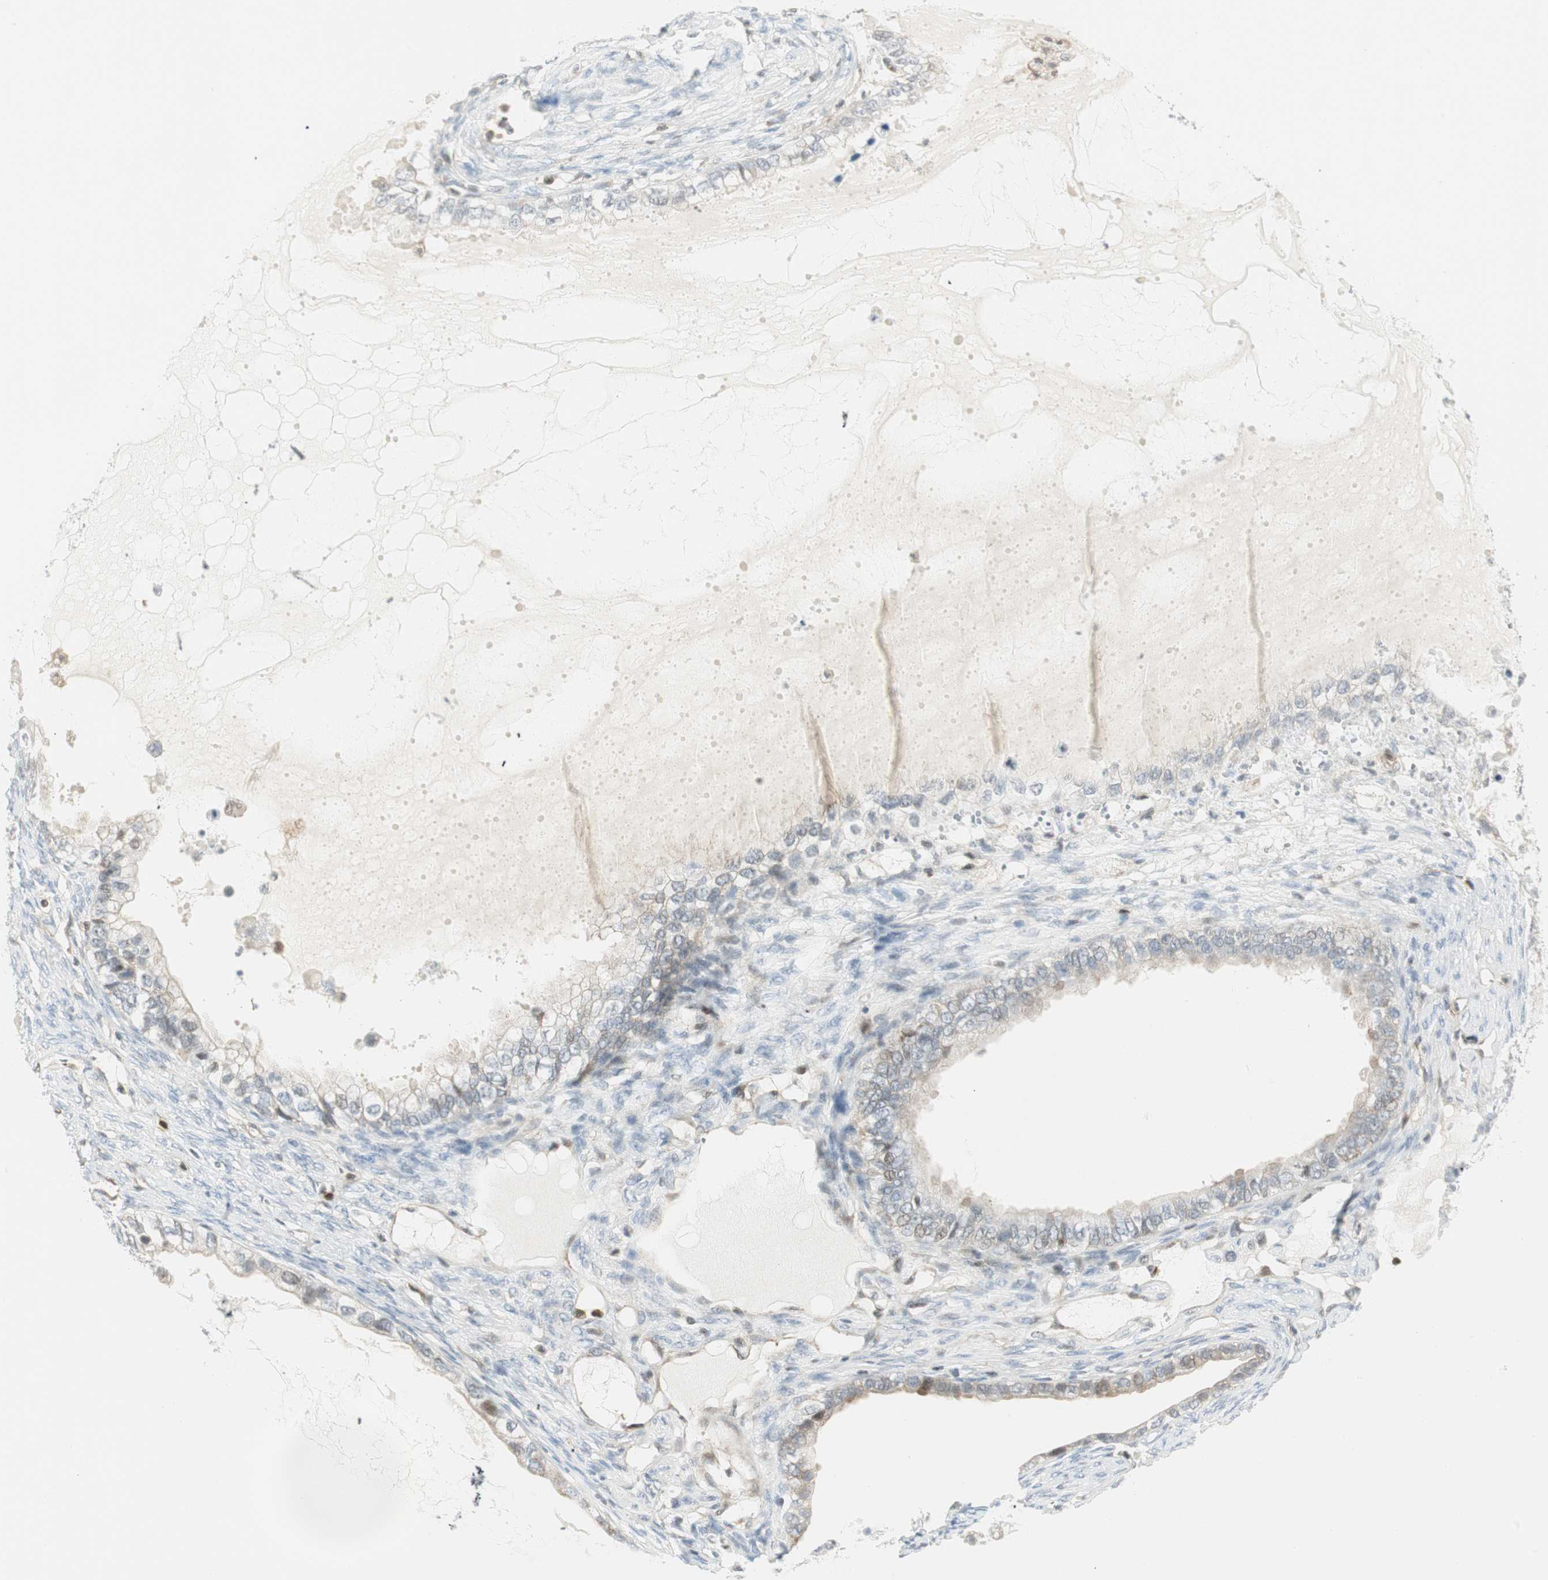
{"staining": {"intensity": "negative", "quantity": "none", "location": "none"}, "tissue": "ovarian cancer", "cell_type": "Tumor cells", "image_type": "cancer", "snomed": [{"axis": "morphology", "description": "Cystadenocarcinoma, mucinous, NOS"}, {"axis": "topography", "description": "Ovary"}], "caption": "Tumor cells show no significant protein staining in ovarian cancer.", "gene": "PPP1CA", "patient": {"sex": "female", "age": 80}}